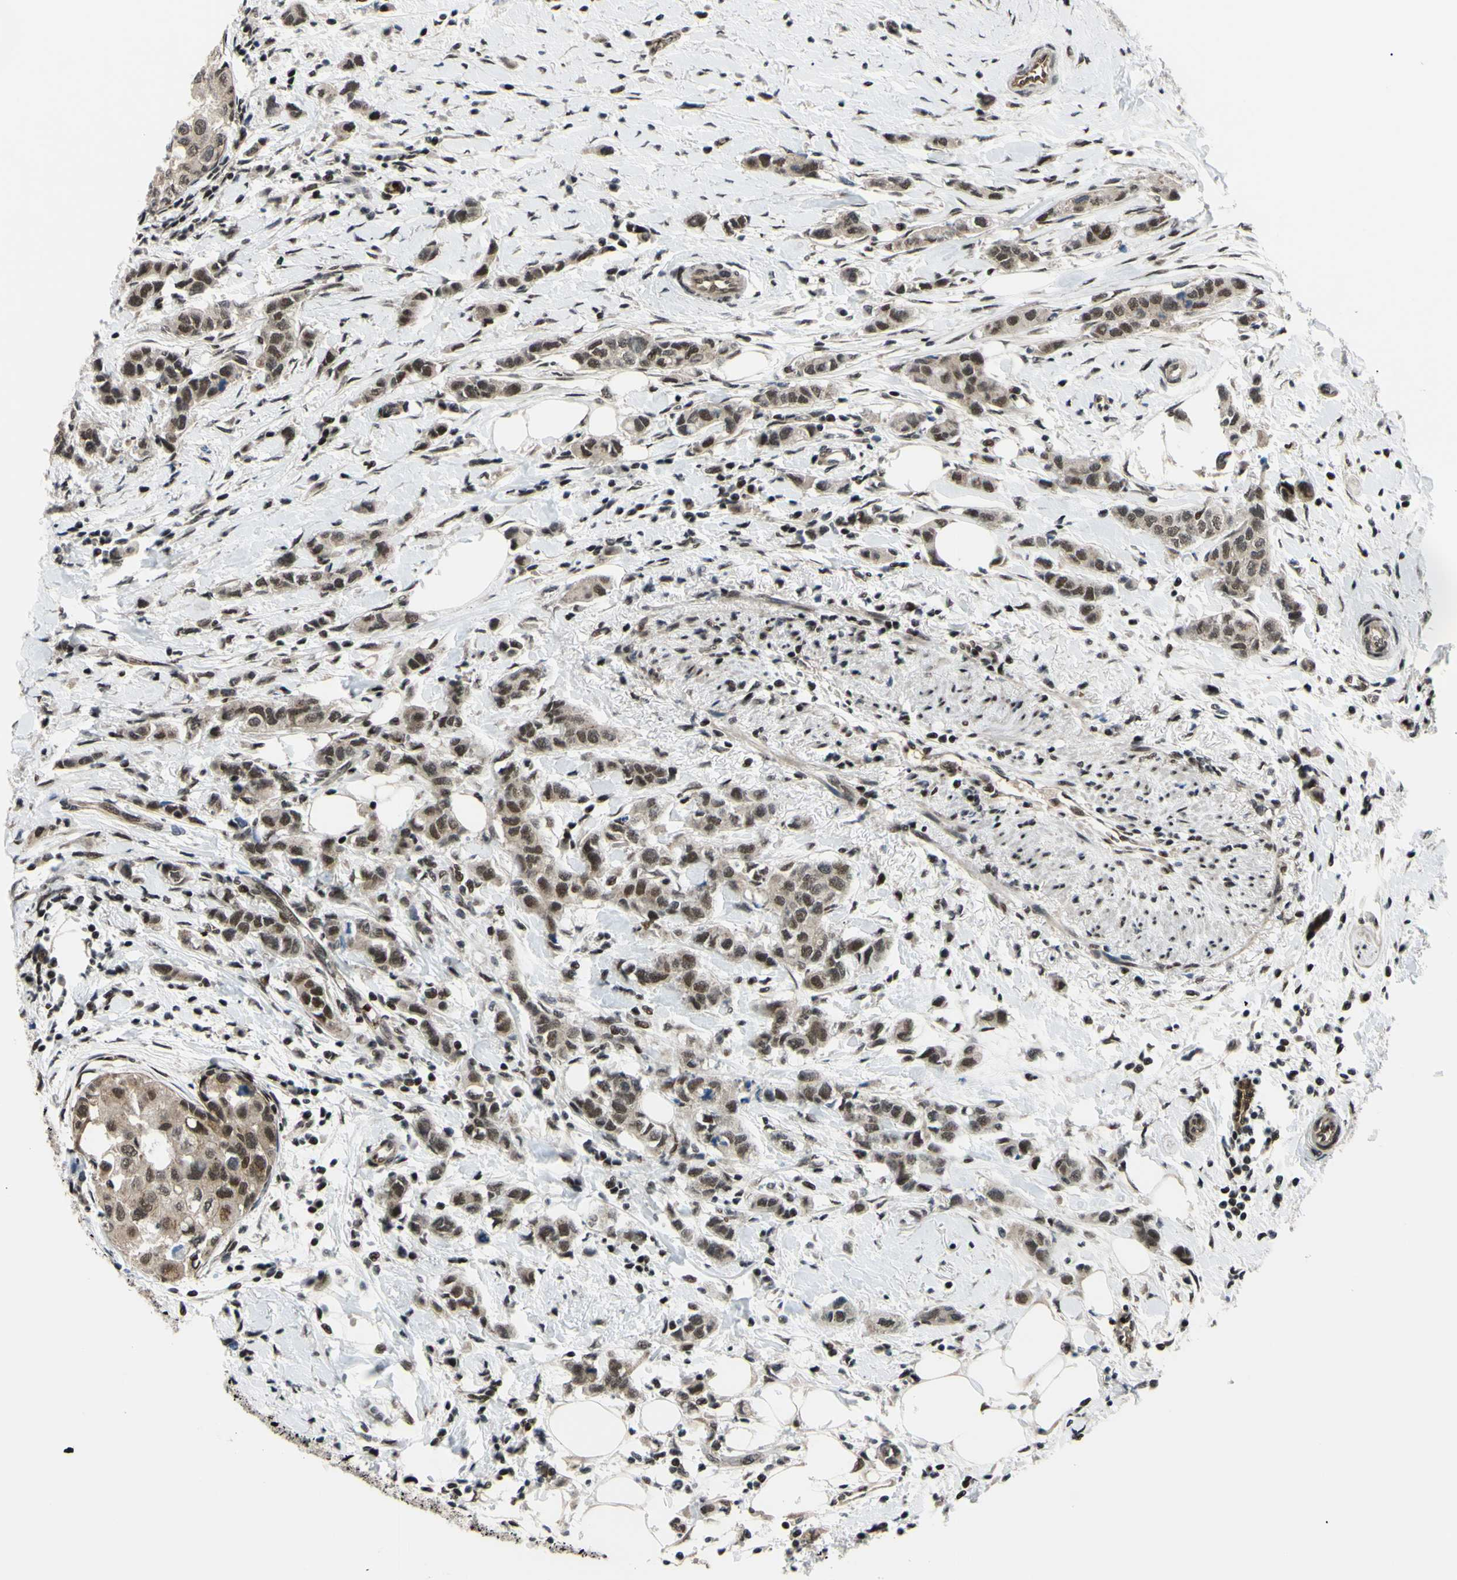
{"staining": {"intensity": "moderate", "quantity": ">75%", "location": "nuclear"}, "tissue": "breast cancer", "cell_type": "Tumor cells", "image_type": "cancer", "snomed": [{"axis": "morphology", "description": "Normal tissue, NOS"}, {"axis": "morphology", "description": "Duct carcinoma"}, {"axis": "topography", "description": "Breast"}], "caption": "Immunohistochemistry (IHC) (DAB (3,3'-diaminobenzidine)) staining of human breast cancer (intraductal carcinoma) exhibits moderate nuclear protein positivity in approximately >75% of tumor cells.", "gene": "THAP12", "patient": {"sex": "female", "age": 50}}